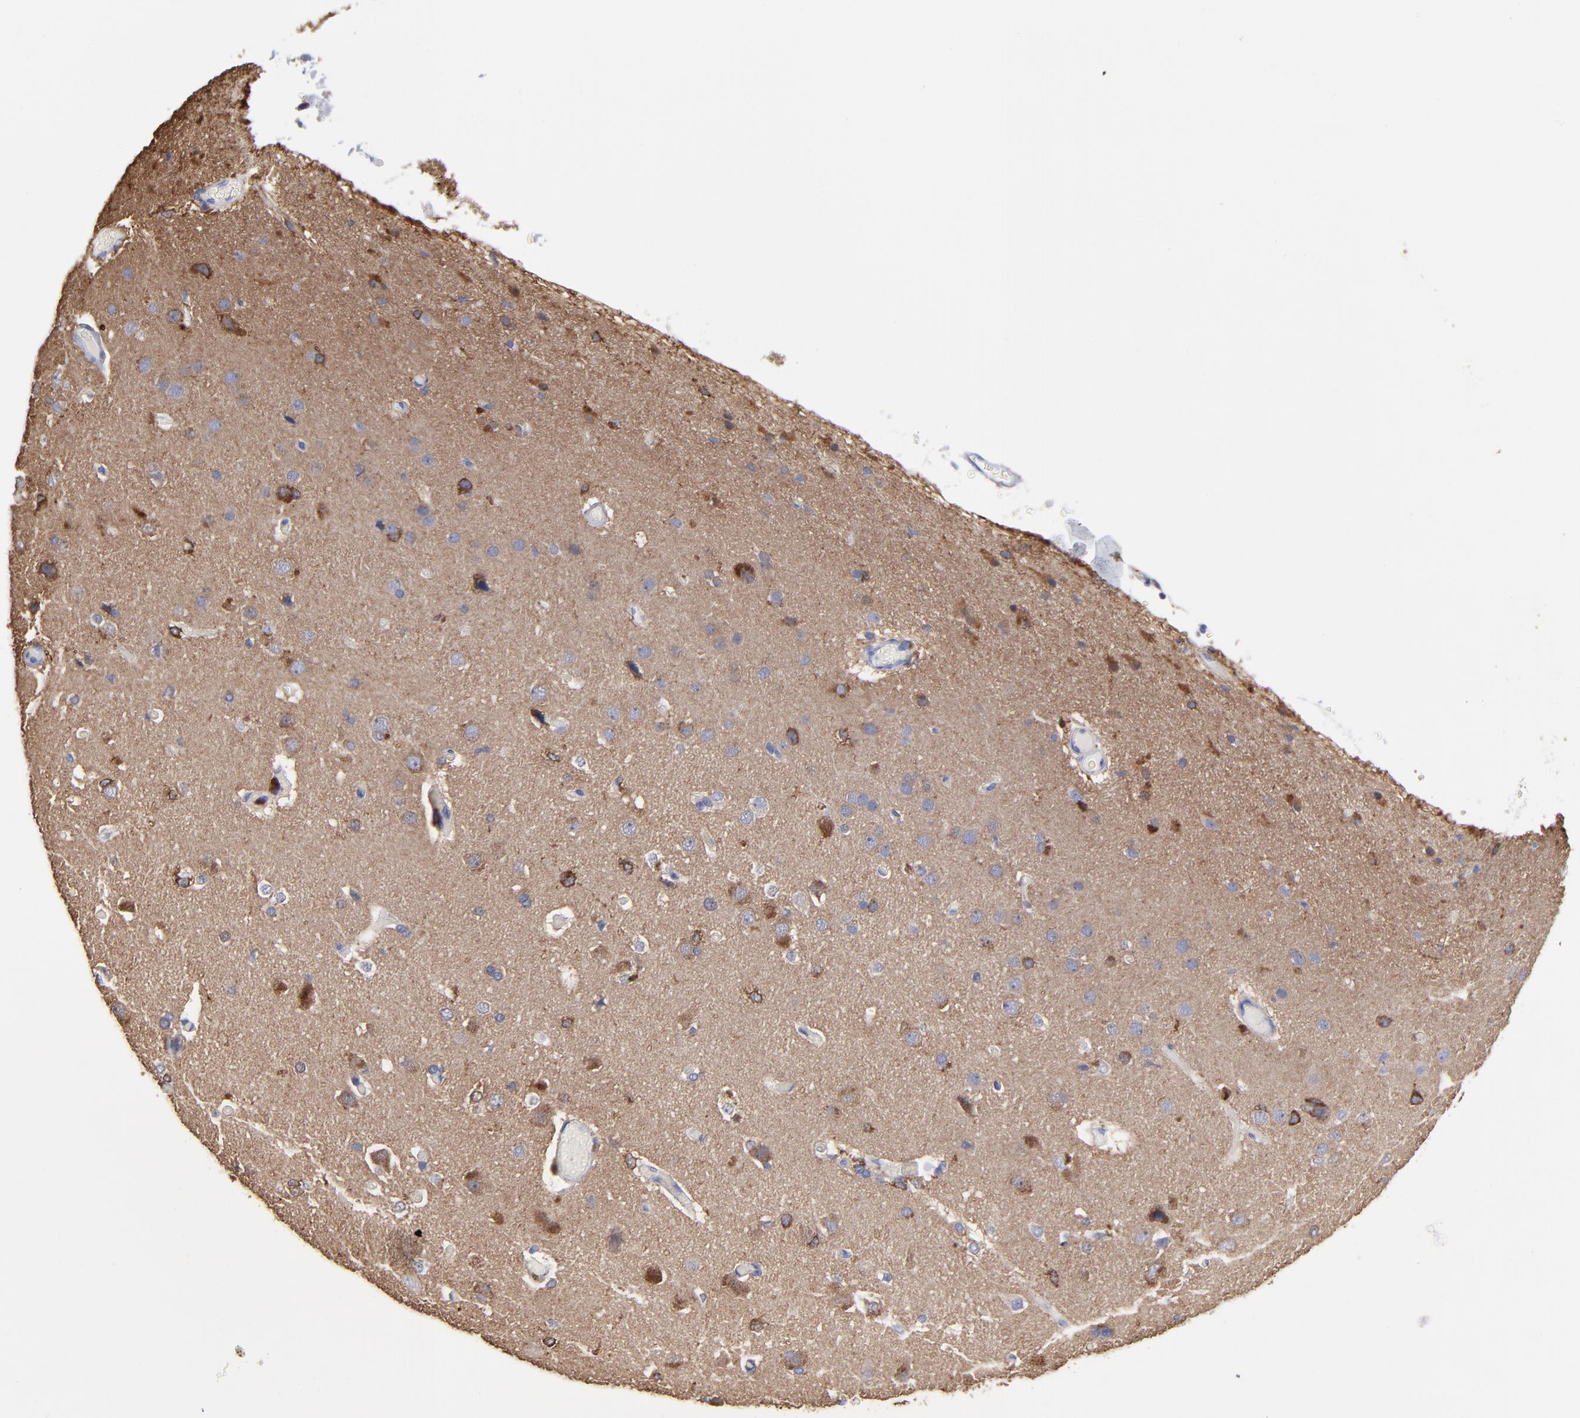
{"staining": {"intensity": "negative", "quantity": "none", "location": "none"}, "tissue": "cerebral cortex", "cell_type": "Endothelial cells", "image_type": "normal", "snomed": [{"axis": "morphology", "description": "Normal tissue, NOS"}, {"axis": "morphology", "description": "Glioma, malignant, High grade"}, {"axis": "topography", "description": "Cerebral cortex"}], "caption": "Endothelial cells show no significant protein staining in normal cerebral cortex. (DAB (3,3'-diaminobenzidine) immunohistochemistry visualized using brightfield microscopy, high magnification).", "gene": "CILP", "patient": {"sex": "male", "age": 77}}